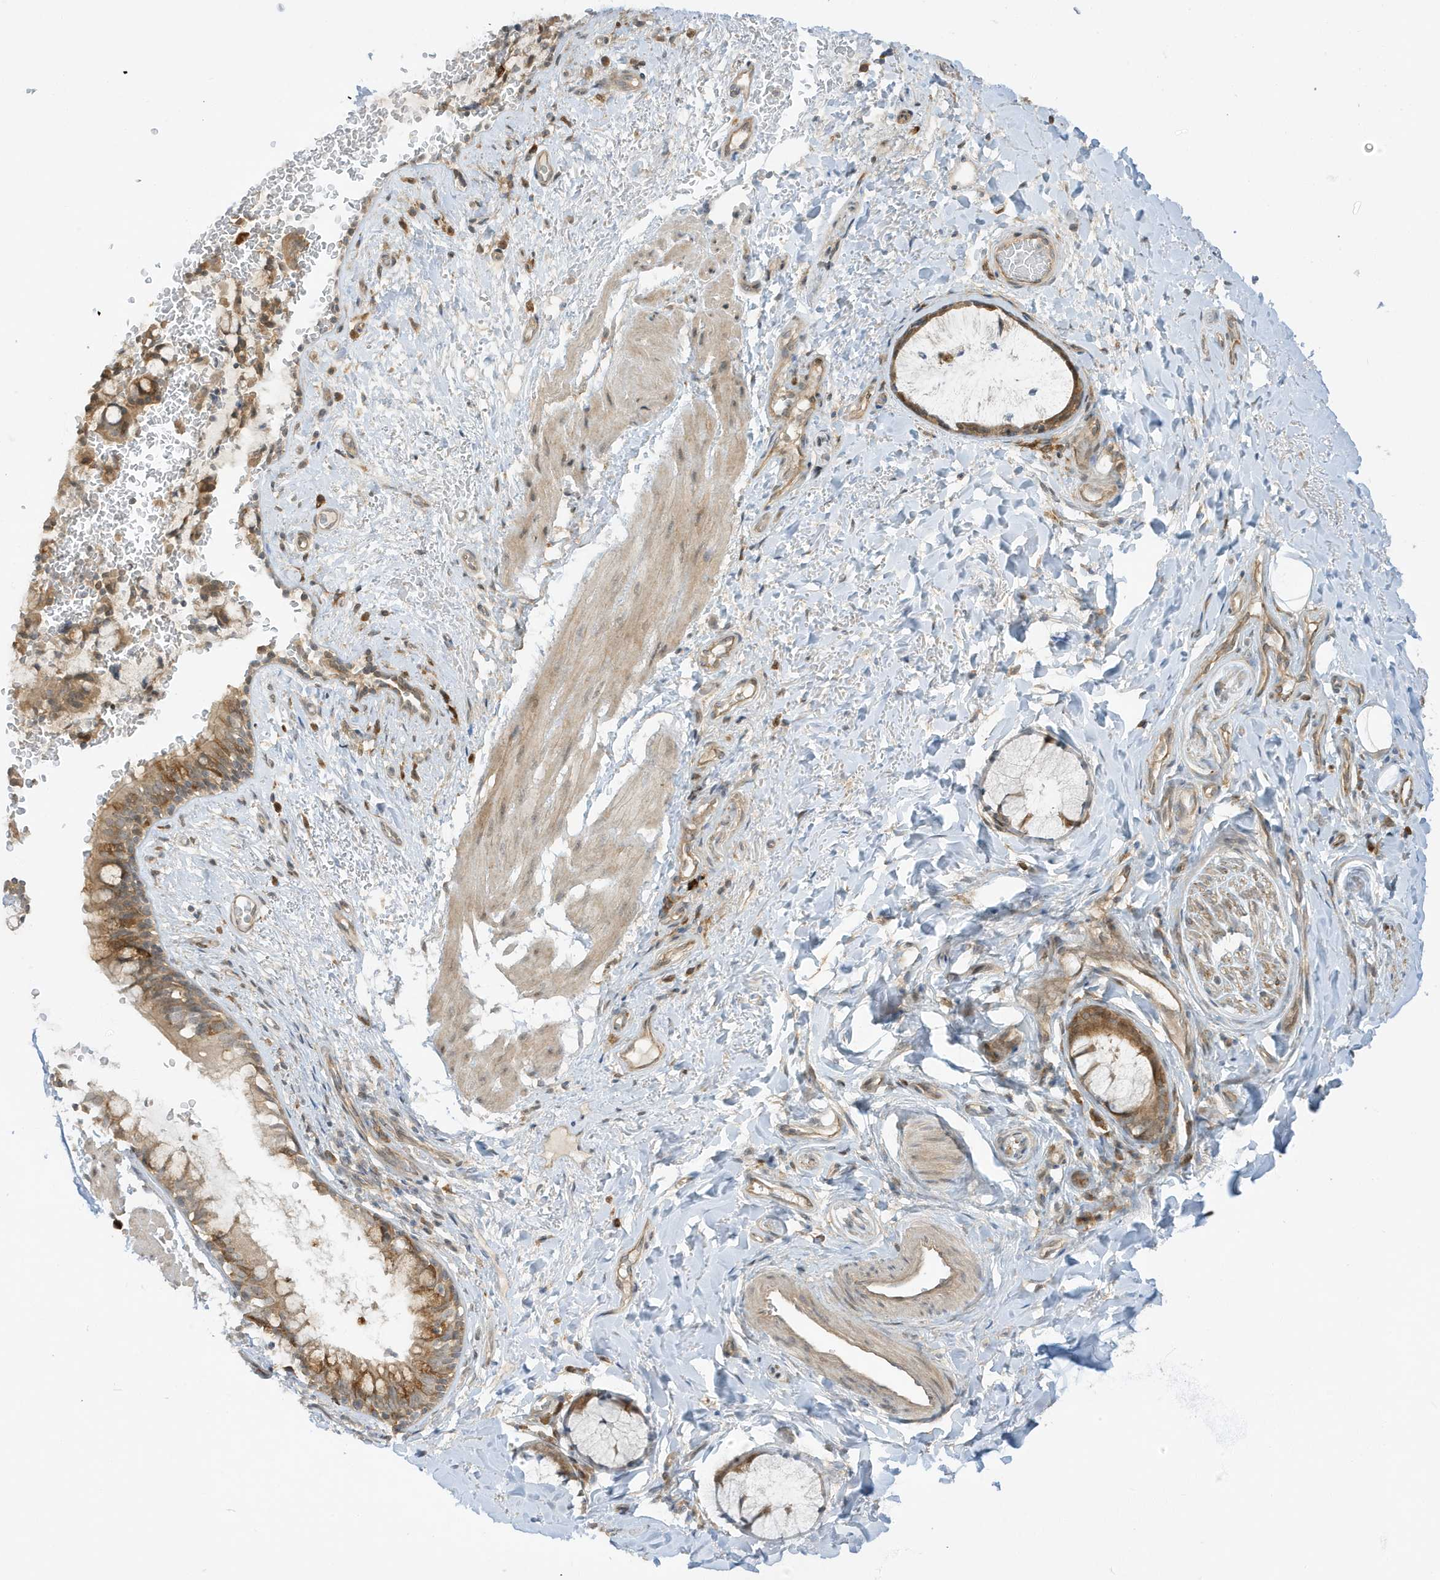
{"staining": {"intensity": "moderate", "quantity": ">75%", "location": "cytoplasmic/membranous"}, "tissue": "bronchus", "cell_type": "Respiratory epithelial cells", "image_type": "normal", "snomed": [{"axis": "morphology", "description": "Normal tissue, NOS"}, {"axis": "topography", "description": "Cartilage tissue"}, {"axis": "topography", "description": "Bronchus"}], "caption": "IHC histopathology image of normal bronchus: human bronchus stained using immunohistochemistry displays medium levels of moderate protein expression localized specifically in the cytoplasmic/membranous of respiratory epithelial cells, appearing as a cytoplasmic/membranous brown color.", "gene": "SCARF2", "patient": {"sex": "female", "age": 36}}